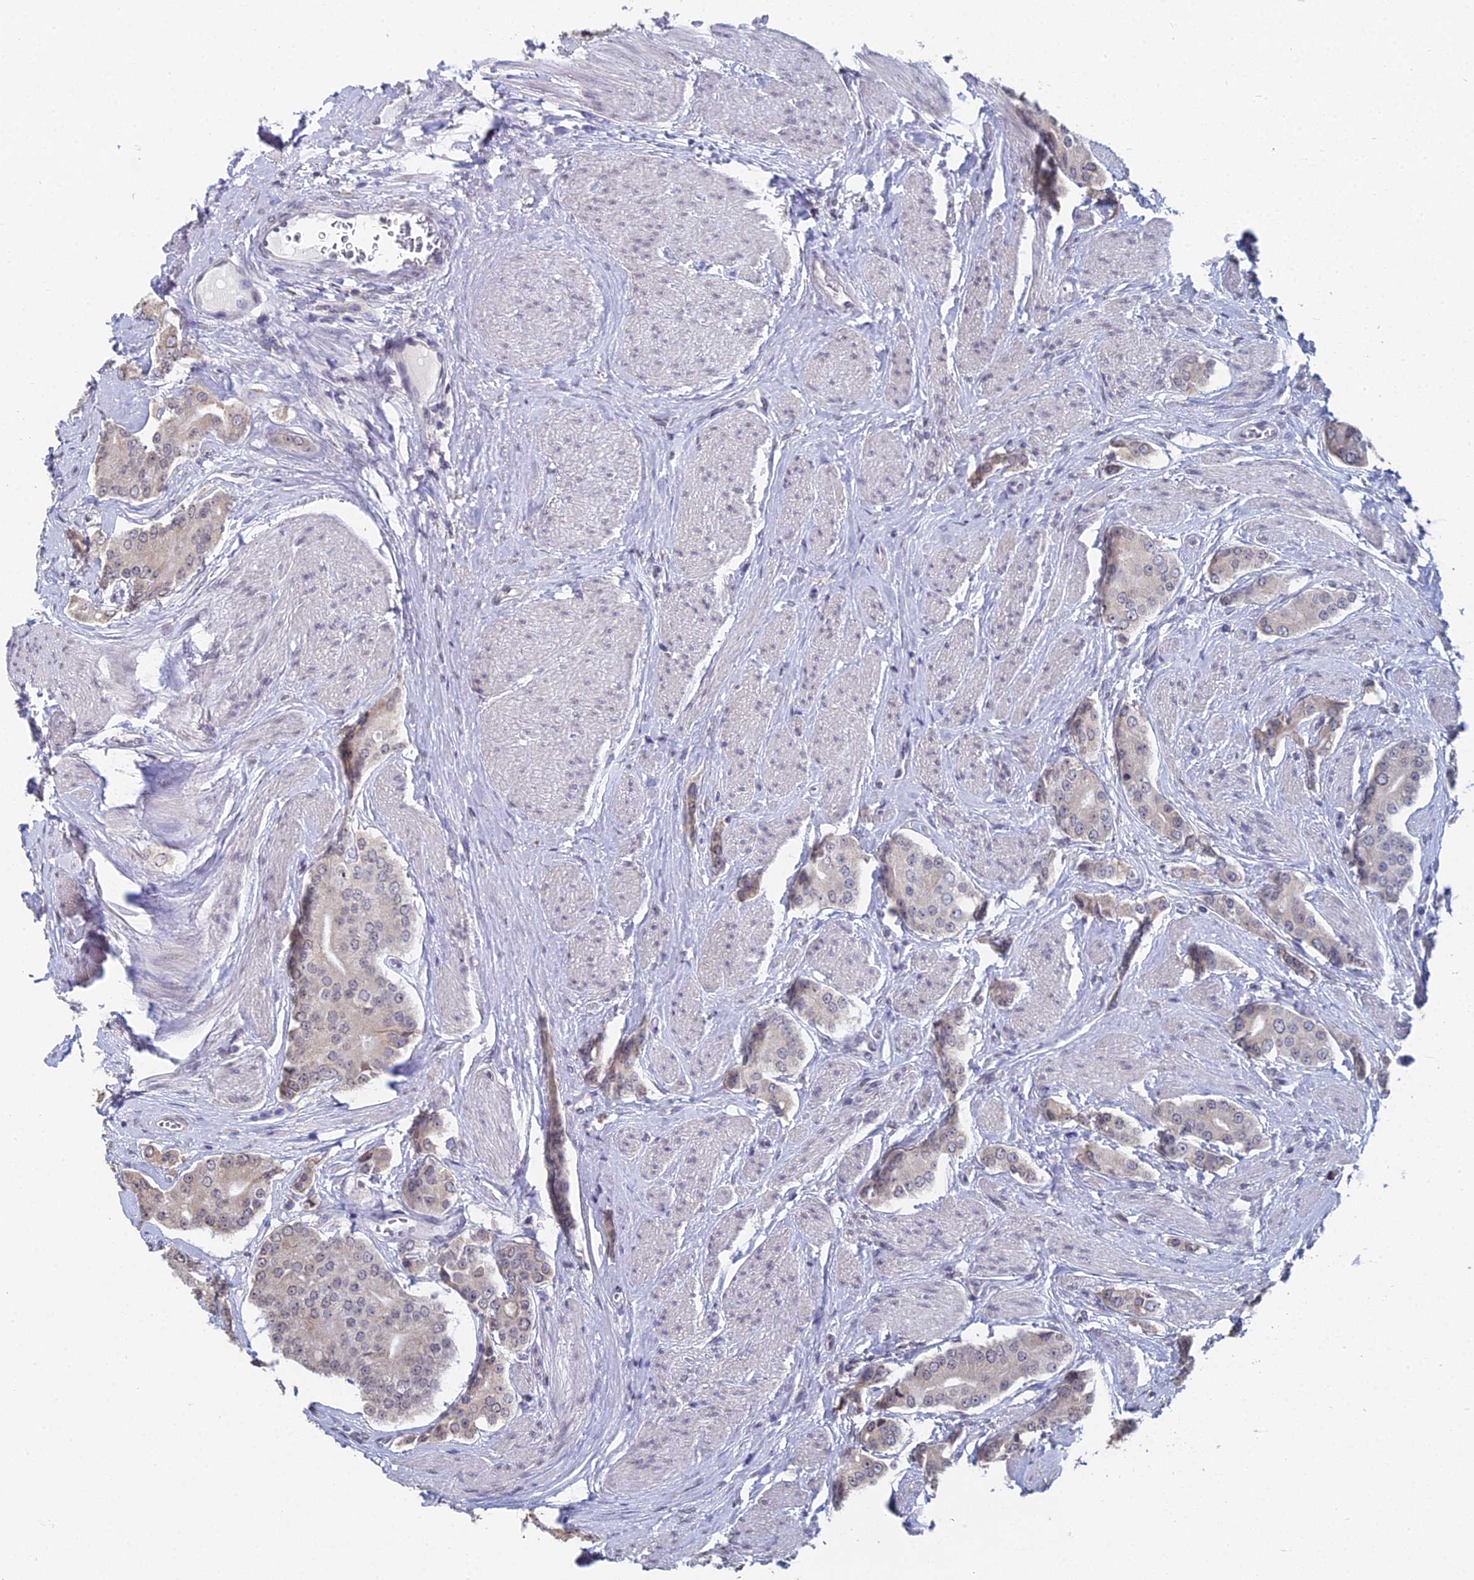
{"staining": {"intensity": "negative", "quantity": "none", "location": "none"}, "tissue": "prostate cancer", "cell_type": "Tumor cells", "image_type": "cancer", "snomed": [{"axis": "morphology", "description": "Adenocarcinoma, High grade"}, {"axis": "topography", "description": "Prostate"}], "caption": "An immunohistochemistry micrograph of adenocarcinoma (high-grade) (prostate) is shown. There is no staining in tumor cells of adenocarcinoma (high-grade) (prostate). (IHC, brightfield microscopy, high magnification).", "gene": "PRR22", "patient": {"sex": "male", "age": 71}}